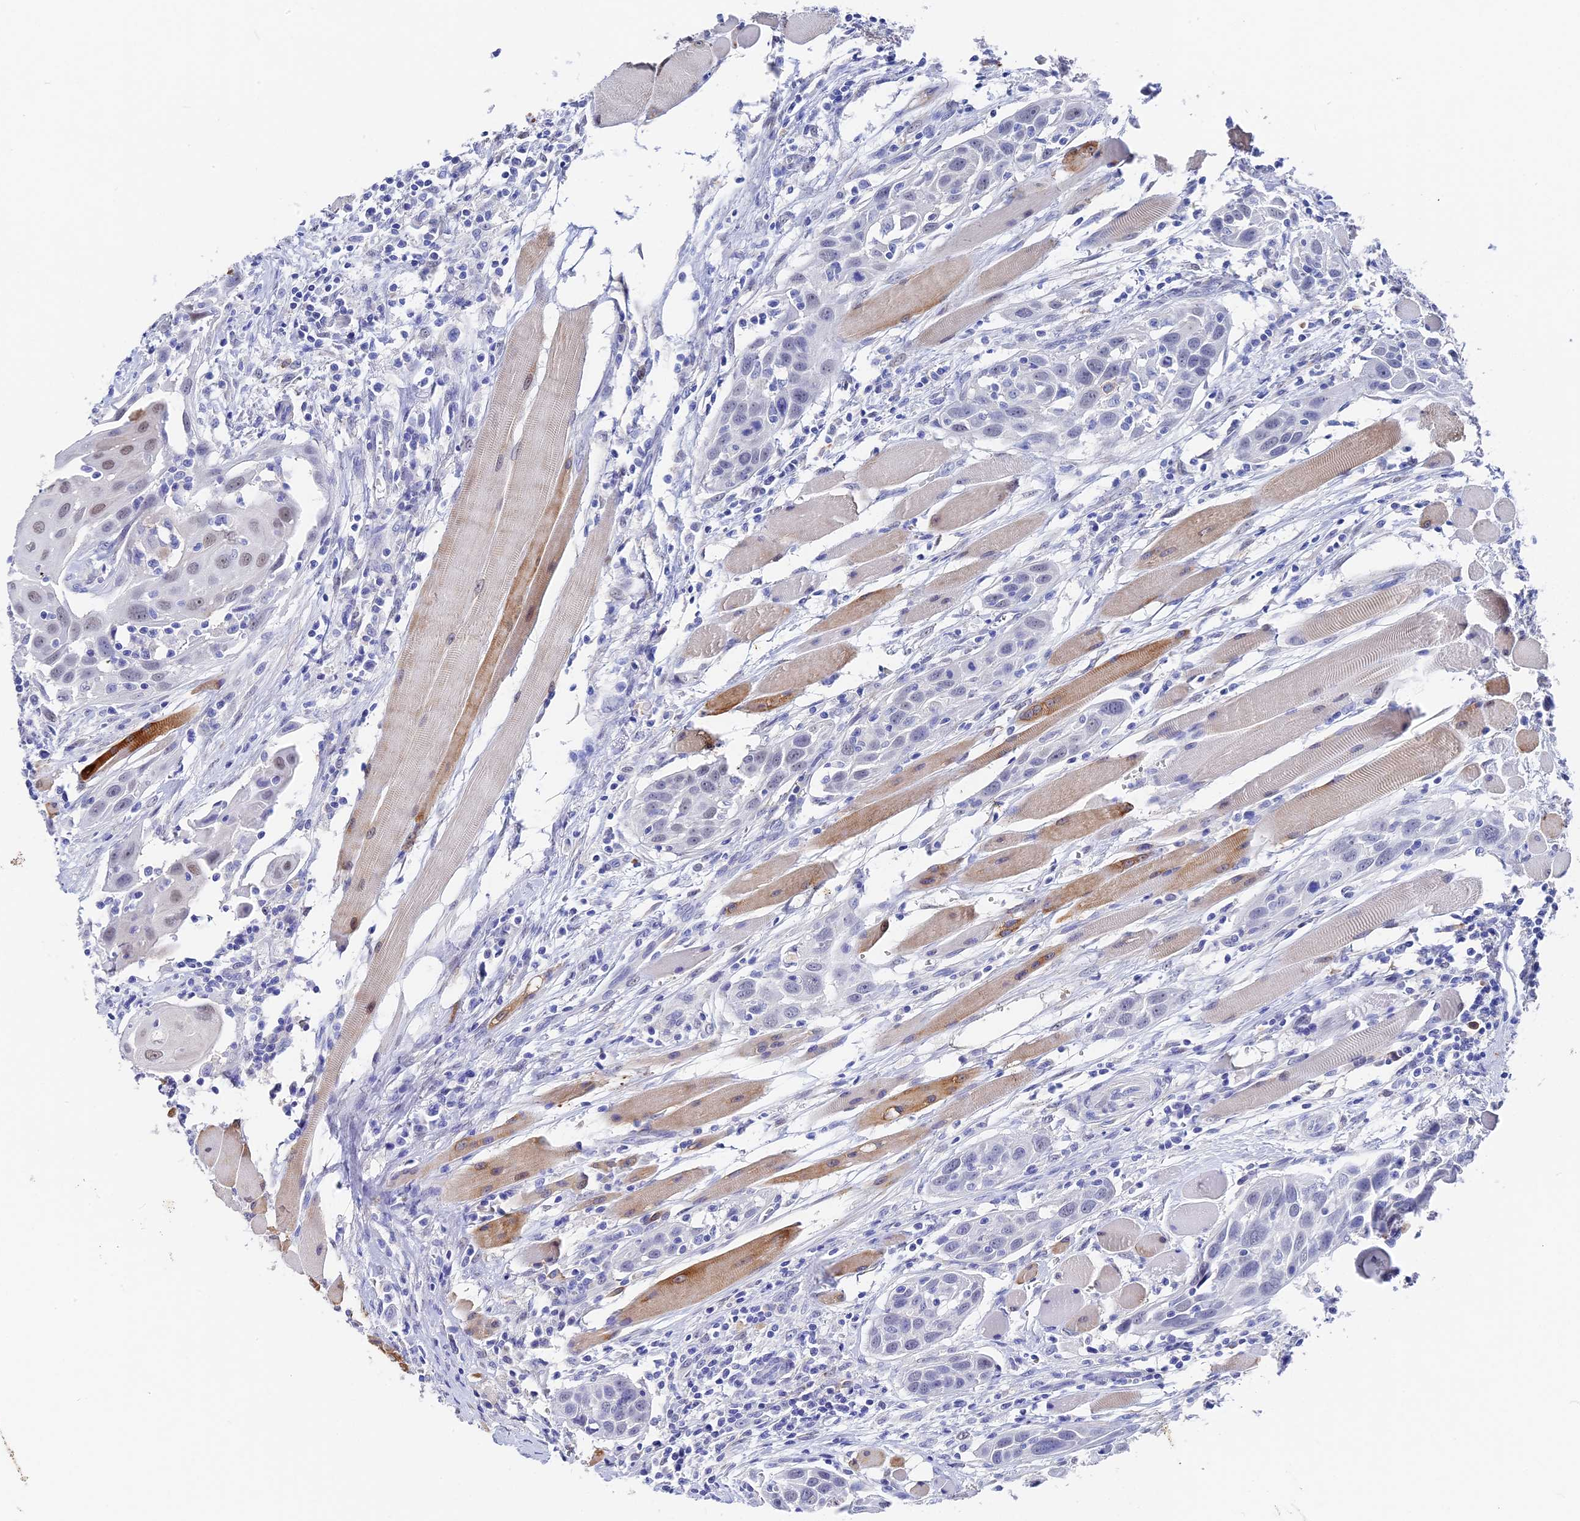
{"staining": {"intensity": "negative", "quantity": "none", "location": "none"}, "tissue": "head and neck cancer", "cell_type": "Tumor cells", "image_type": "cancer", "snomed": [{"axis": "morphology", "description": "Squamous cell carcinoma, NOS"}, {"axis": "topography", "description": "Oral tissue"}, {"axis": "topography", "description": "Head-Neck"}], "caption": "IHC micrograph of neoplastic tissue: head and neck squamous cell carcinoma stained with DAB exhibits no significant protein positivity in tumor cells.", "gene": "VPS33B", "patient": {"sex": "female", "age": 50}}